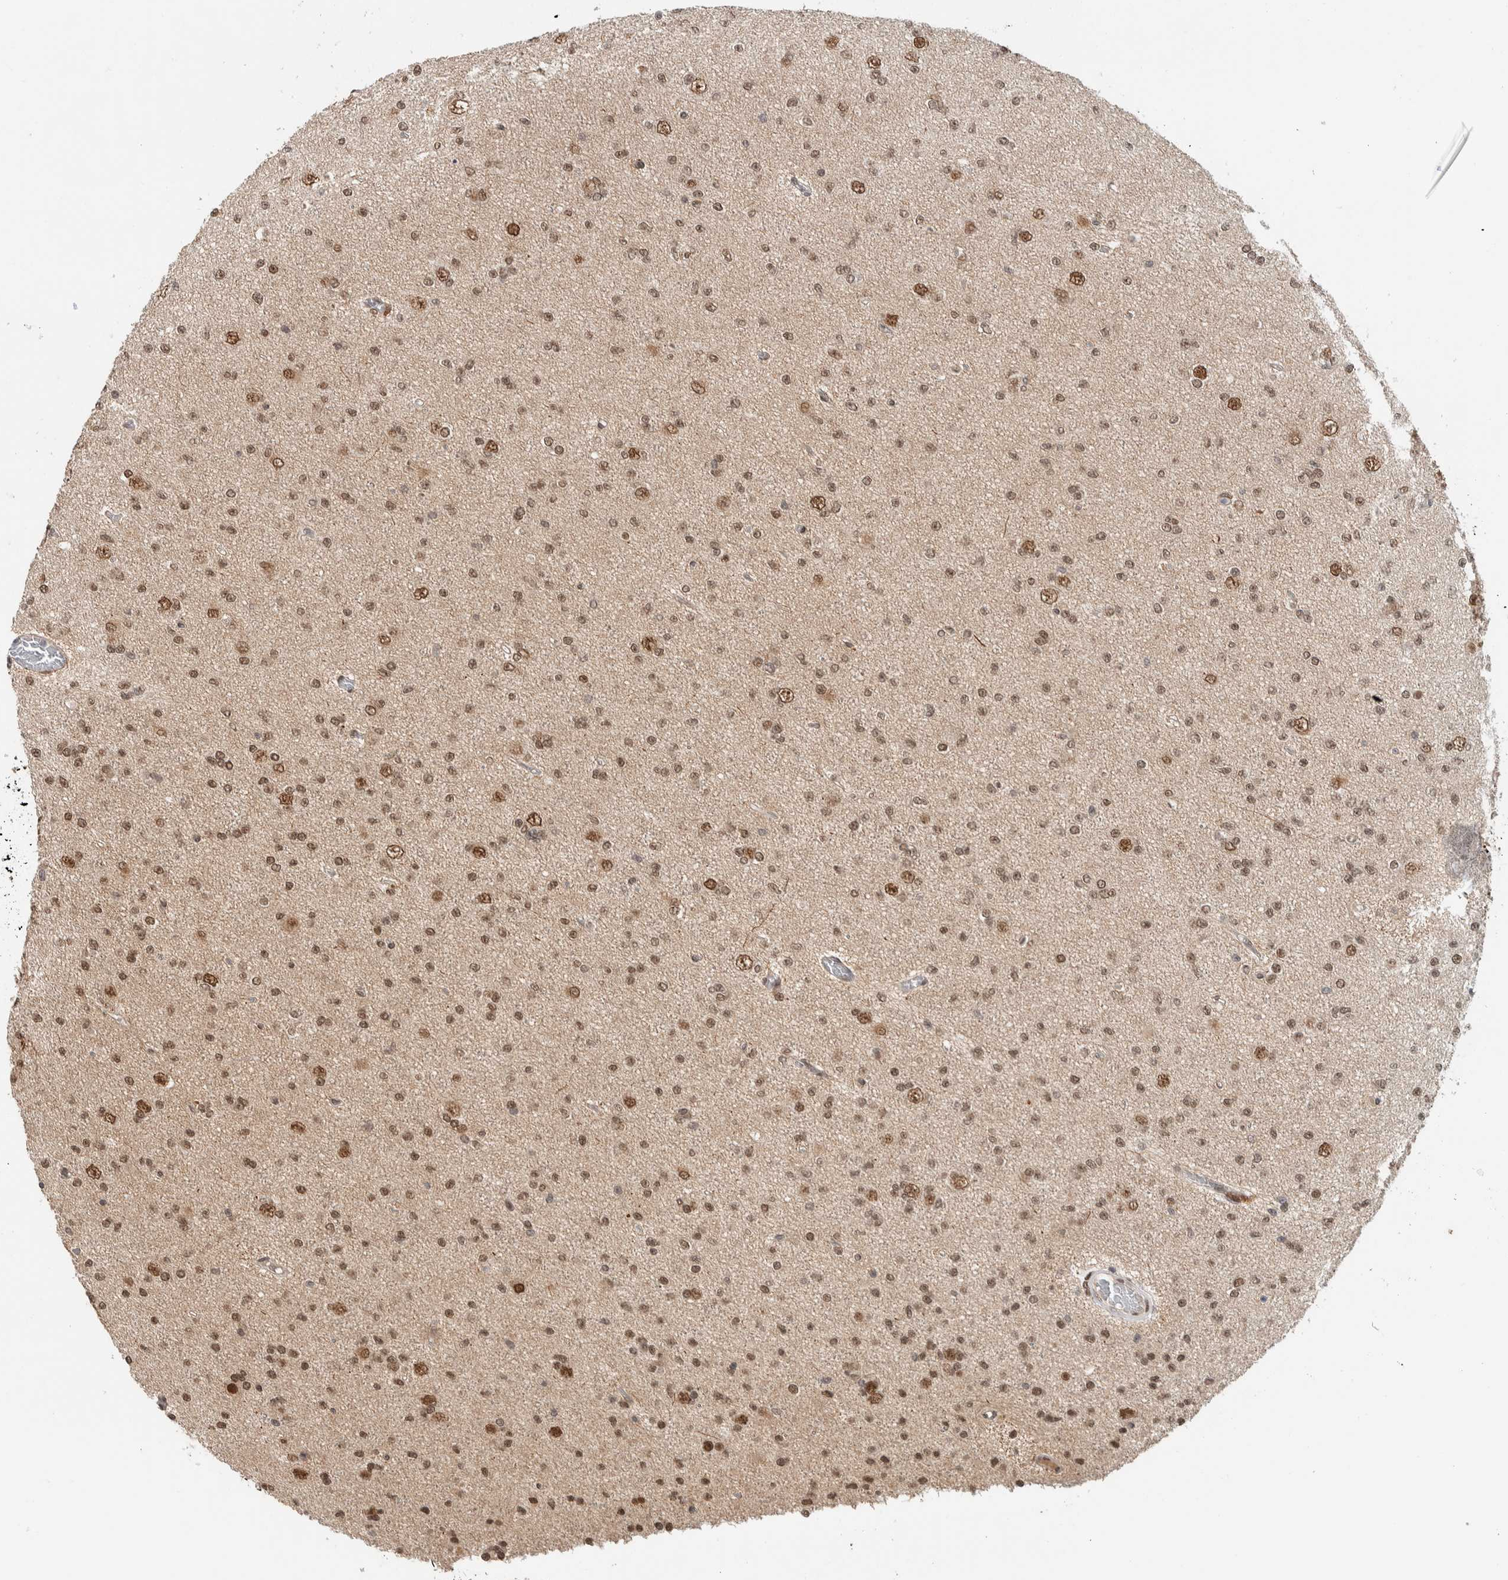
{"staining": {"intensity": "moderate", "quantity": ">75%", "location": "nuclear"}, "tissue": "glioma", "cell_type": "Tumor cells", "image_type": "cancer", "snomed": [{"axis": "morphology", "description": "Glioma, malignant, Low grade"}, {"axis": "topography", "description": "Brain"}], "caption": "This is an image of immunohistochemistry (IHC) staining of glioma, which shows moderate positivity in the nuclear of tumor cells.", "gene": "TNRC18", "patient": {"sex": "female", "age": 22}}